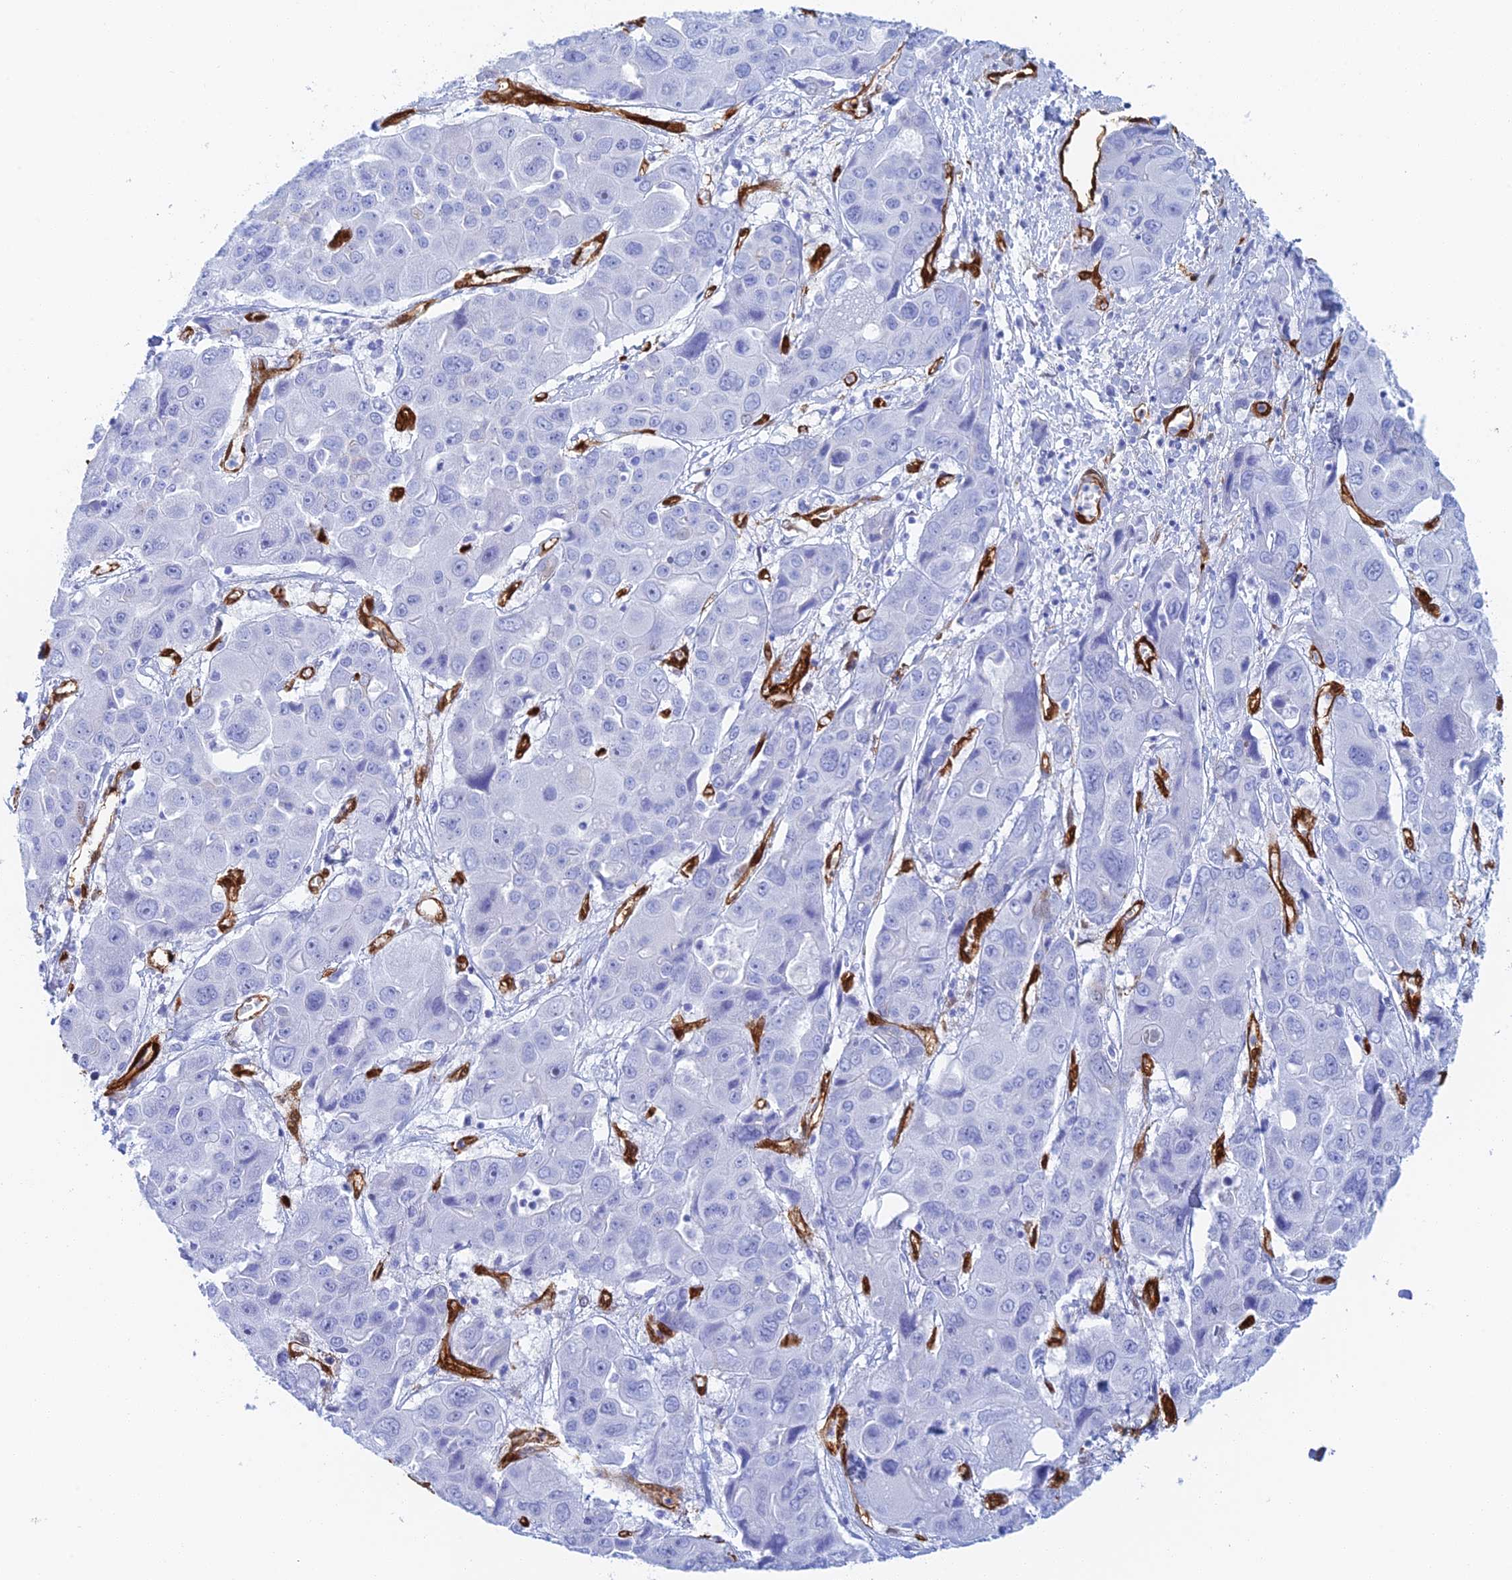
{"staining": {"intensity": "negative", "quantity": "none", "location": "none"}, "tissue": "liver cancer", "cell_type": "Tumor cells", "image_type": "cancer", "snomed": [{"axis": "morphology", "description": "Cholangiocarcinoma"}, {"axis": "topography", "description": "Liver"}], "caption": "DAB (3,3'-diaminobenzidine) immunohistochemical staining of human liver cancer displays no significant staining in tumor cells.", "gene": "CRIP2", "patient": {"sex": "male", "age": 67}}